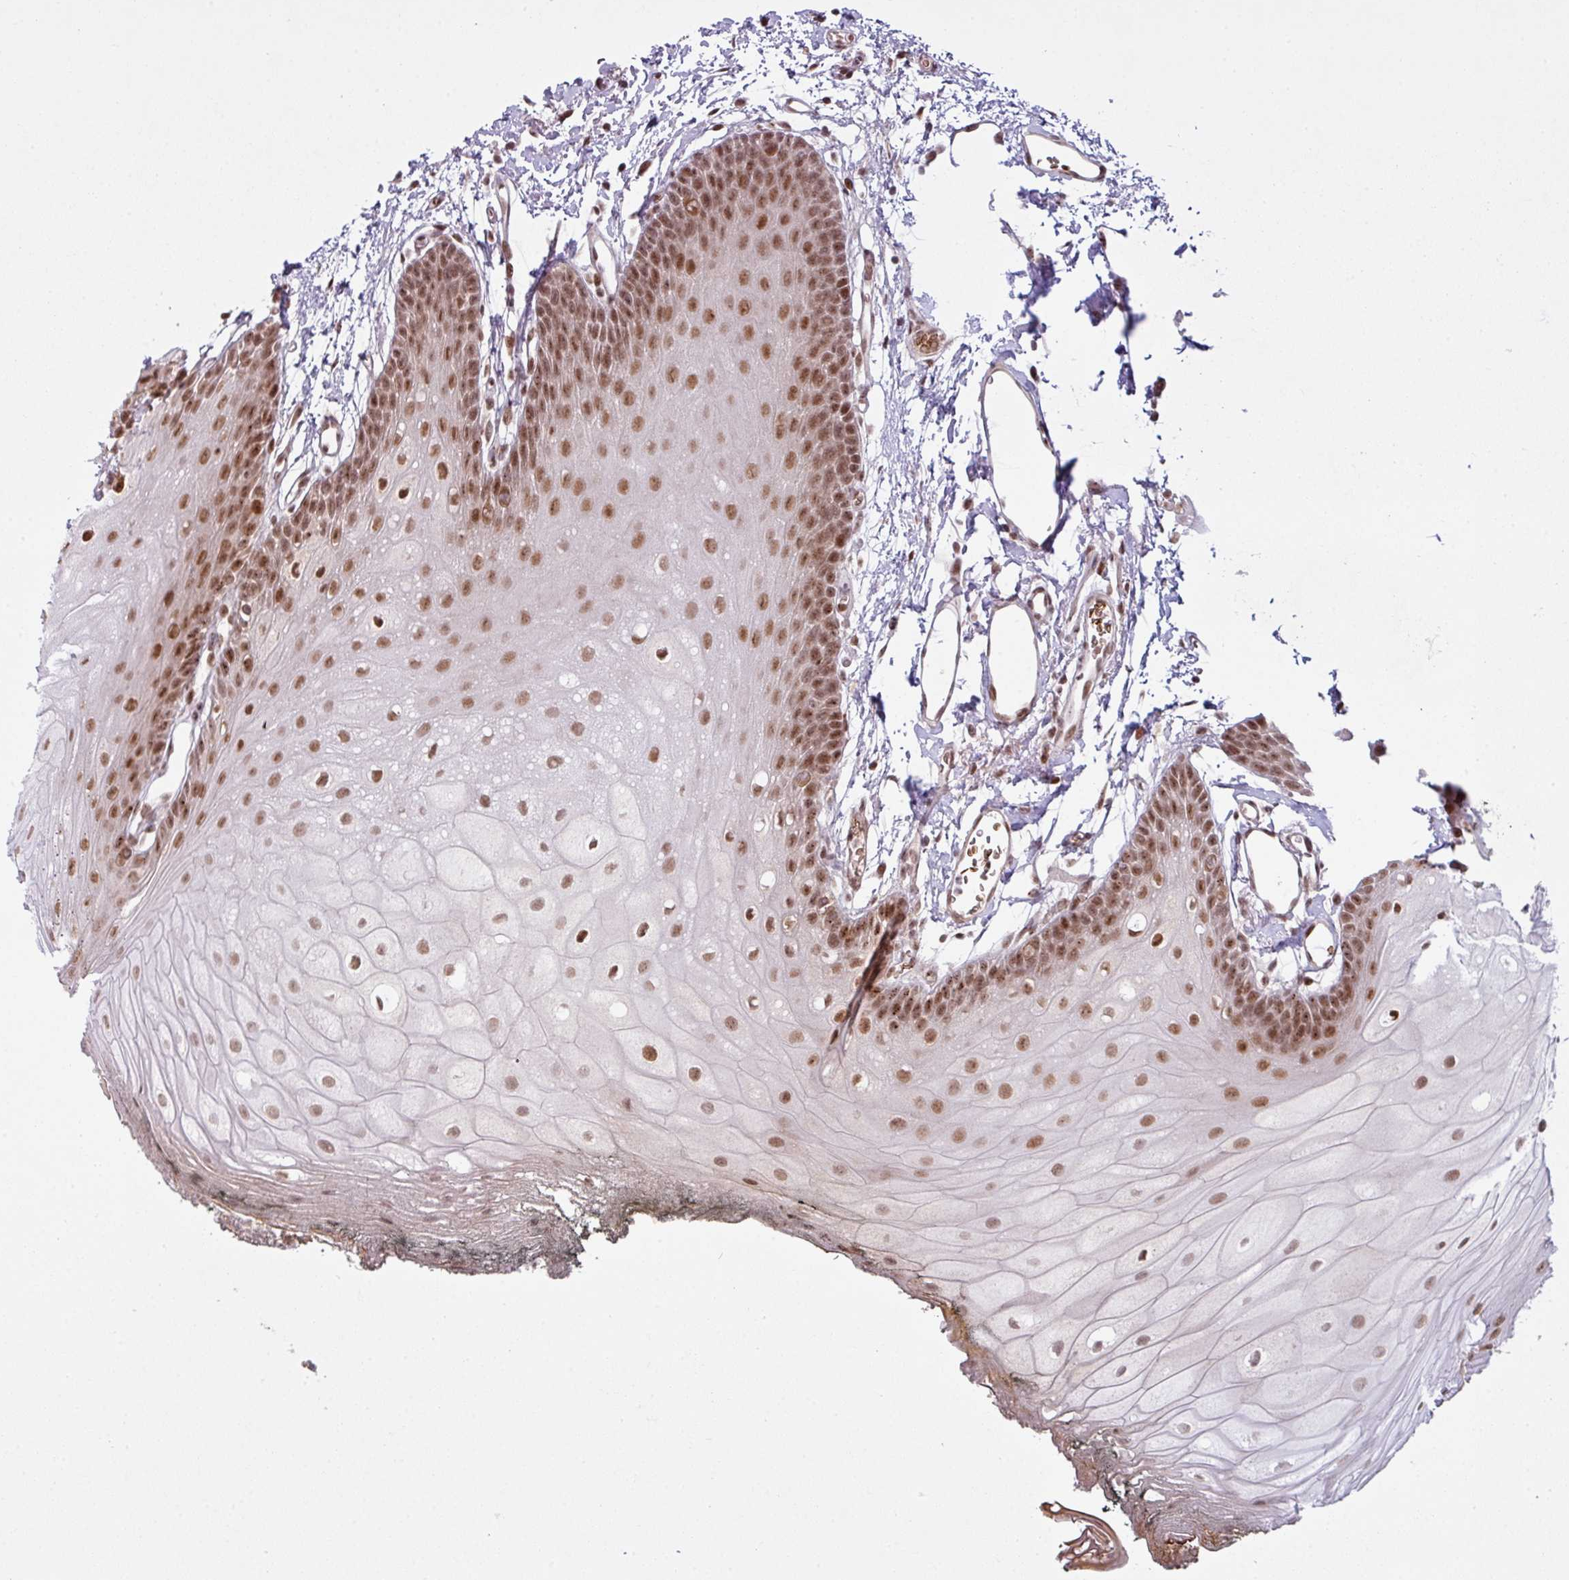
{"staining": {"intensity": "moderate", "quantity": ">75%", "location": "nuclear"}, "tissue": "oral mucosa", "cell_type": "Squamous epithelial cells", "image_type": "normal", "snomed": [{"axis": "morphology", "description": "Normal tissue, NOS"}, {"axis": "morphology", "description": "Squamous cell carcinoma, NOS"}, {"axis": "topography", "description": "Oral tissue"}, {"axis": "topography", "description": "Head-Neck"}], "caption": "This is a histology image of IHC staining of unremarkable oral mucosa, which shows moderate expression in the nuclear of squamous epithelial cells.", "gene": "PRDM5", "patient": {"sex": "female", "age": 81}}